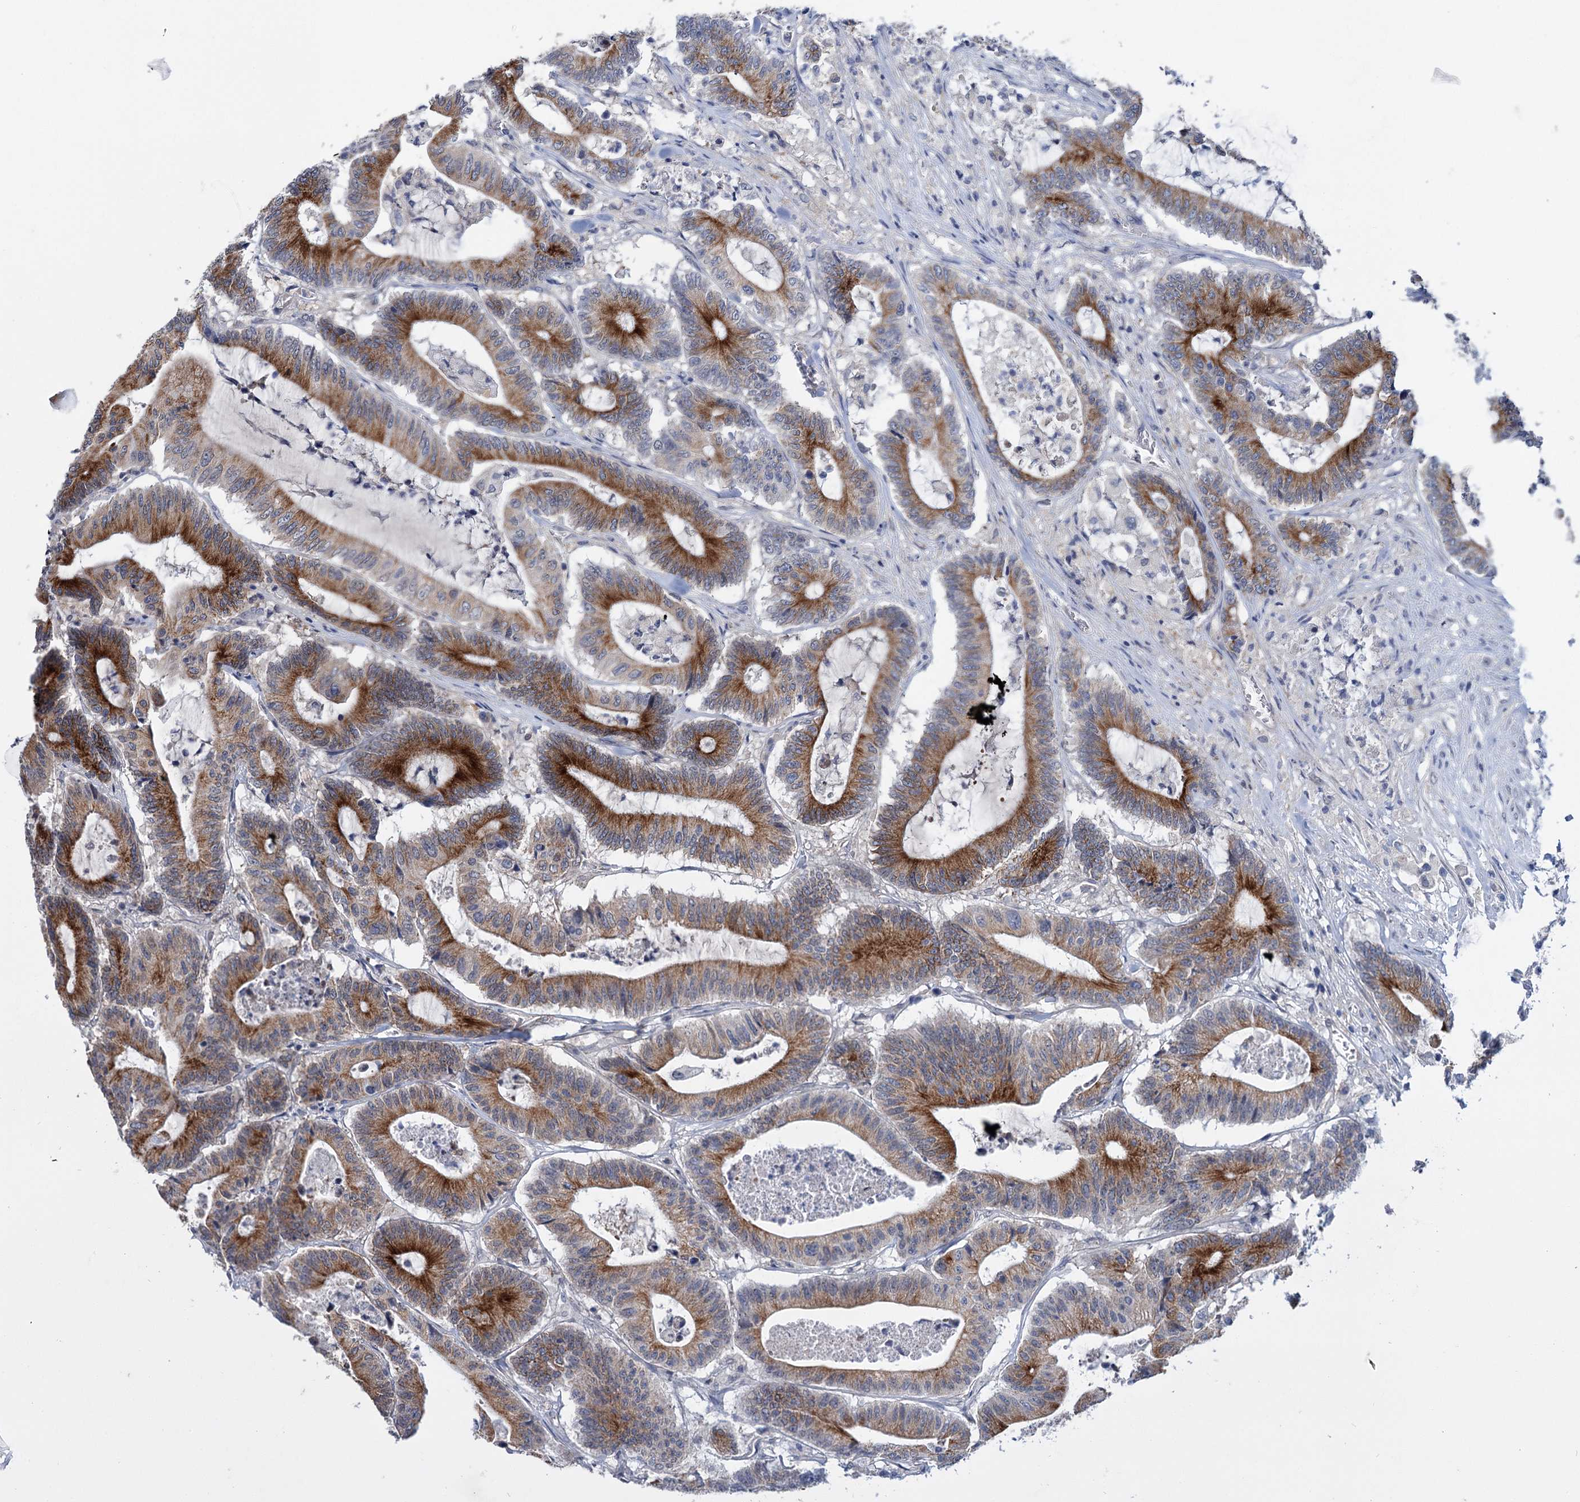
{"staining": {"intensity": "strong", "quantity": ">75%", "location": "cytoplasmic/membranous"}, "tissue": "colorectal cancer", "cell_type": "Tumor cells", "image_type": "cancer", "snomed": [{"axis": "morphology", "description": "Adenocarcinoma, NOS"}, {"axis": "topography", "description": "Colon"}], "caption": "Protein staining exhibits strong cytoplasmic/membranous staining in about >75% of tumor cells in colorectal adenocarcinoma. The staining was performed using DAB (3,3'-diaminobenzidine), with brown indicating positive protein expression. Nuclei are stained blue with hematoxylin.", "gene": "MID1IP1", "patient": {"sex": "female", "age": 84}}